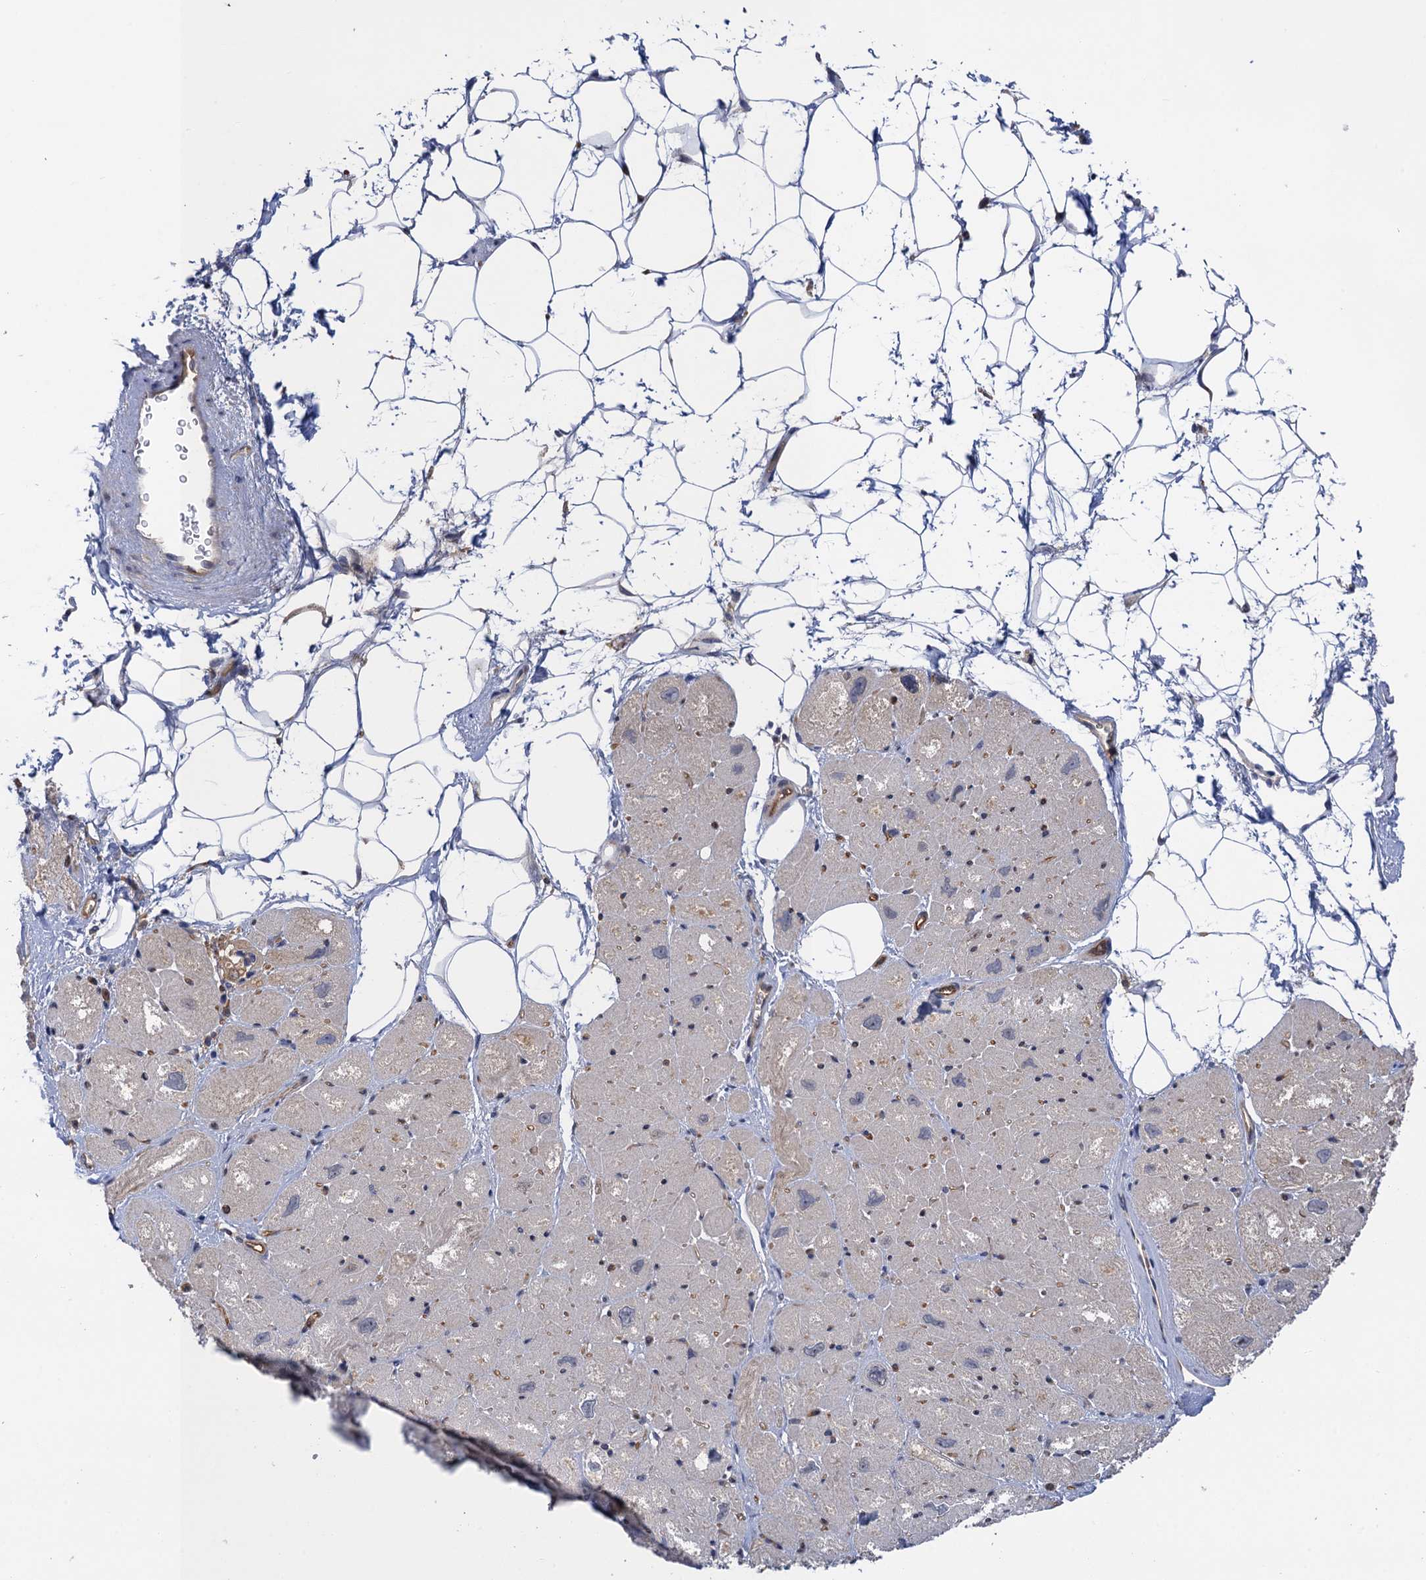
{"staining": {"intensity": "negative", "quantity": "none", "location": "none"}, "tissue": "heart muscle", "cell_type": "Cardiomyocytes", "image_type": "normal", "snomed": [{"axis": "morphology", "description": "Normal tissue, NOS"}, {"axis": "topography", "description": "Heart"}], "caption": "Protein analysis of normal heart muscle displays no significant expression in cardiomyocytes. (DAB (3,3'-diaminobenzidine) IHC visualized using brightfield microscopy, high magnification).", "gene": "NEK8", "patient": {"sex": "male", "age": 50}}